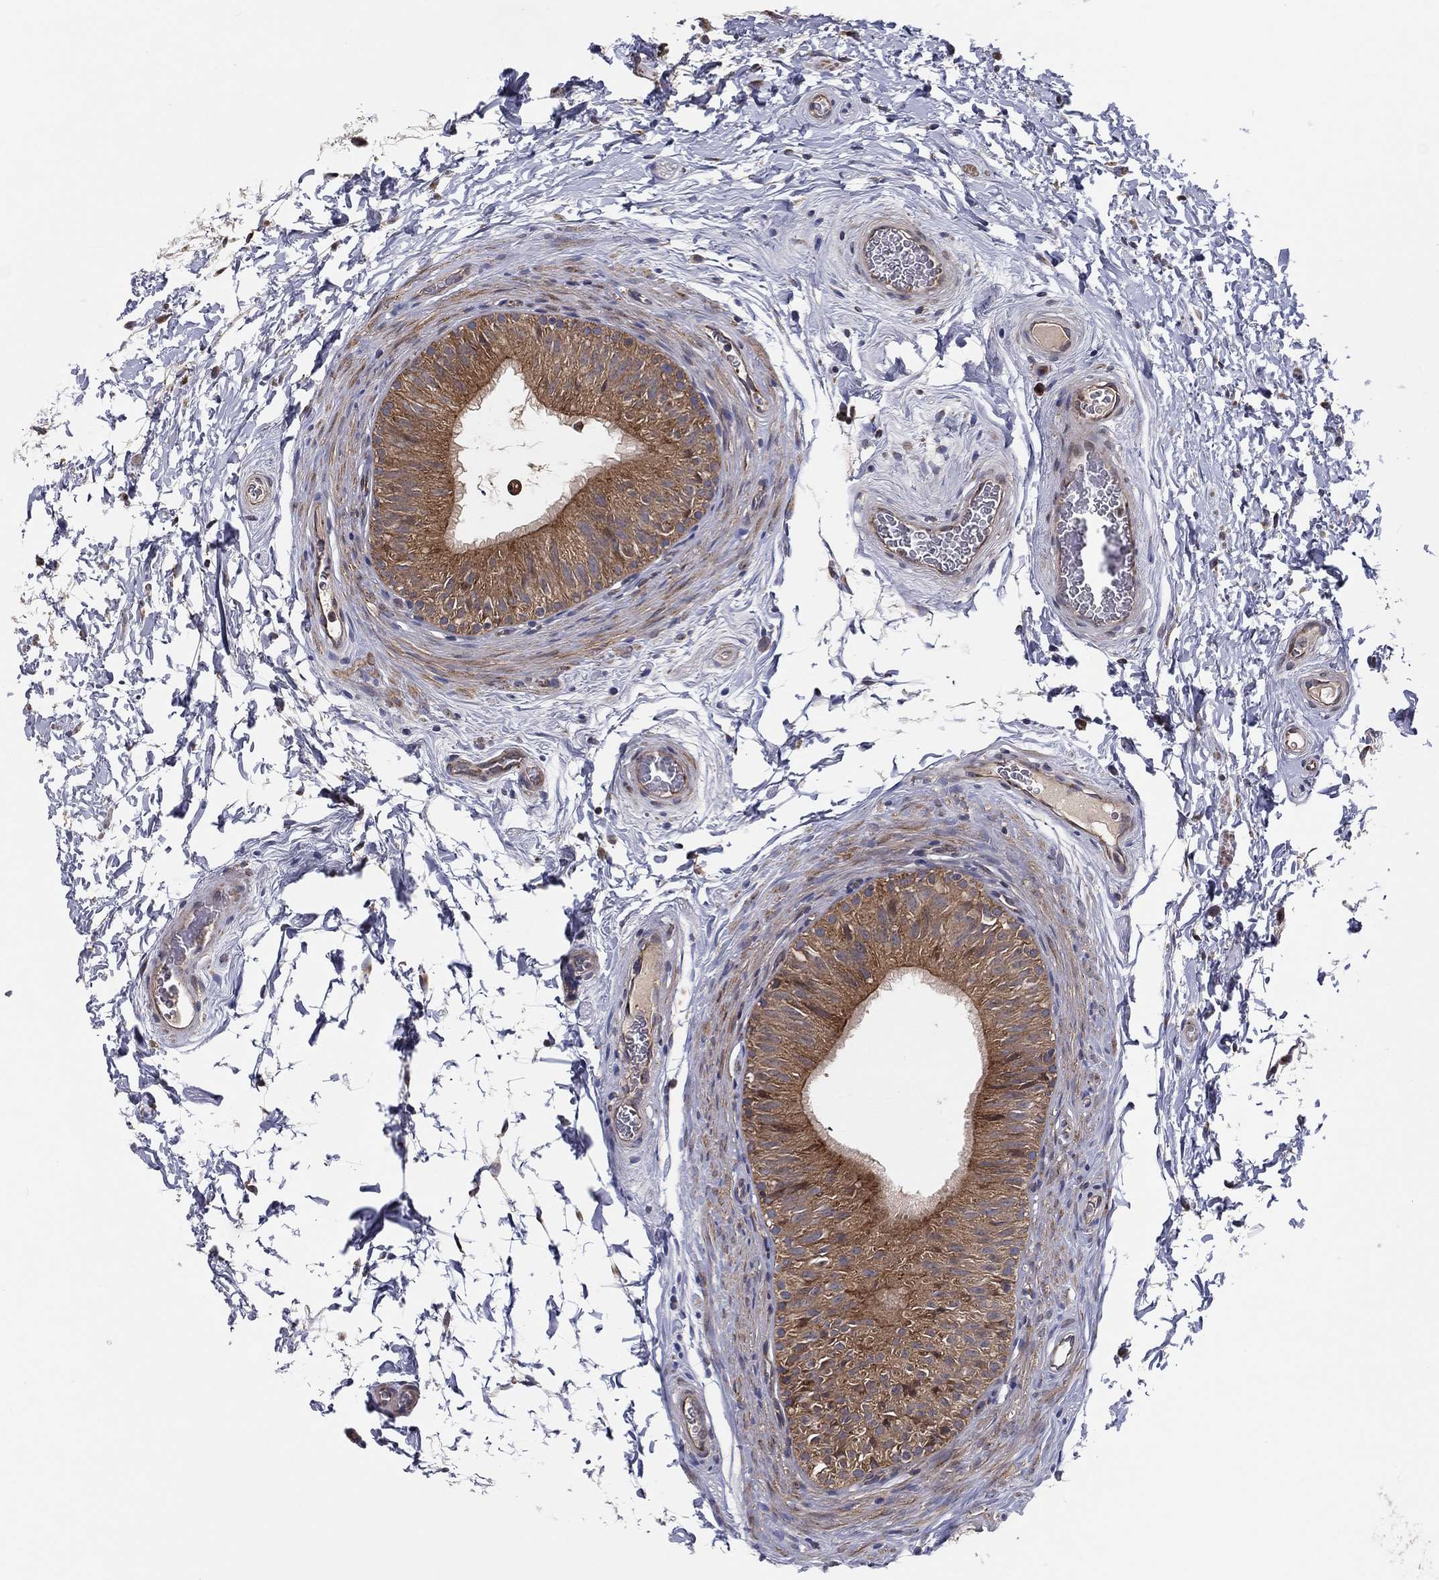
{"staining": {"intensity": "strong", "quantity": "25%-75%", "location": "cytoplasmic/membranous"}, "tissue": "epididymis", "cell_type": "Glandular cells", "image_type": "normal", "snomed": [{"axis": "morphology", "description": "Normal tissue, NOS"}, {"axis": "topography", "description": "Epididymis"}], "caption": "Immunohistochemical staining of normal human epididymis displays 25%-75% levels of strong cytoplasmic/membranous protein expression in about 25%-75% of glandular cells. The protein is stained brown, and the nuclei are stained in blue (DAB IHC with brightfield microscopy, high magnification).", "gene": "EIF2B5", "patient": {"sex": "male", "age": 34}}